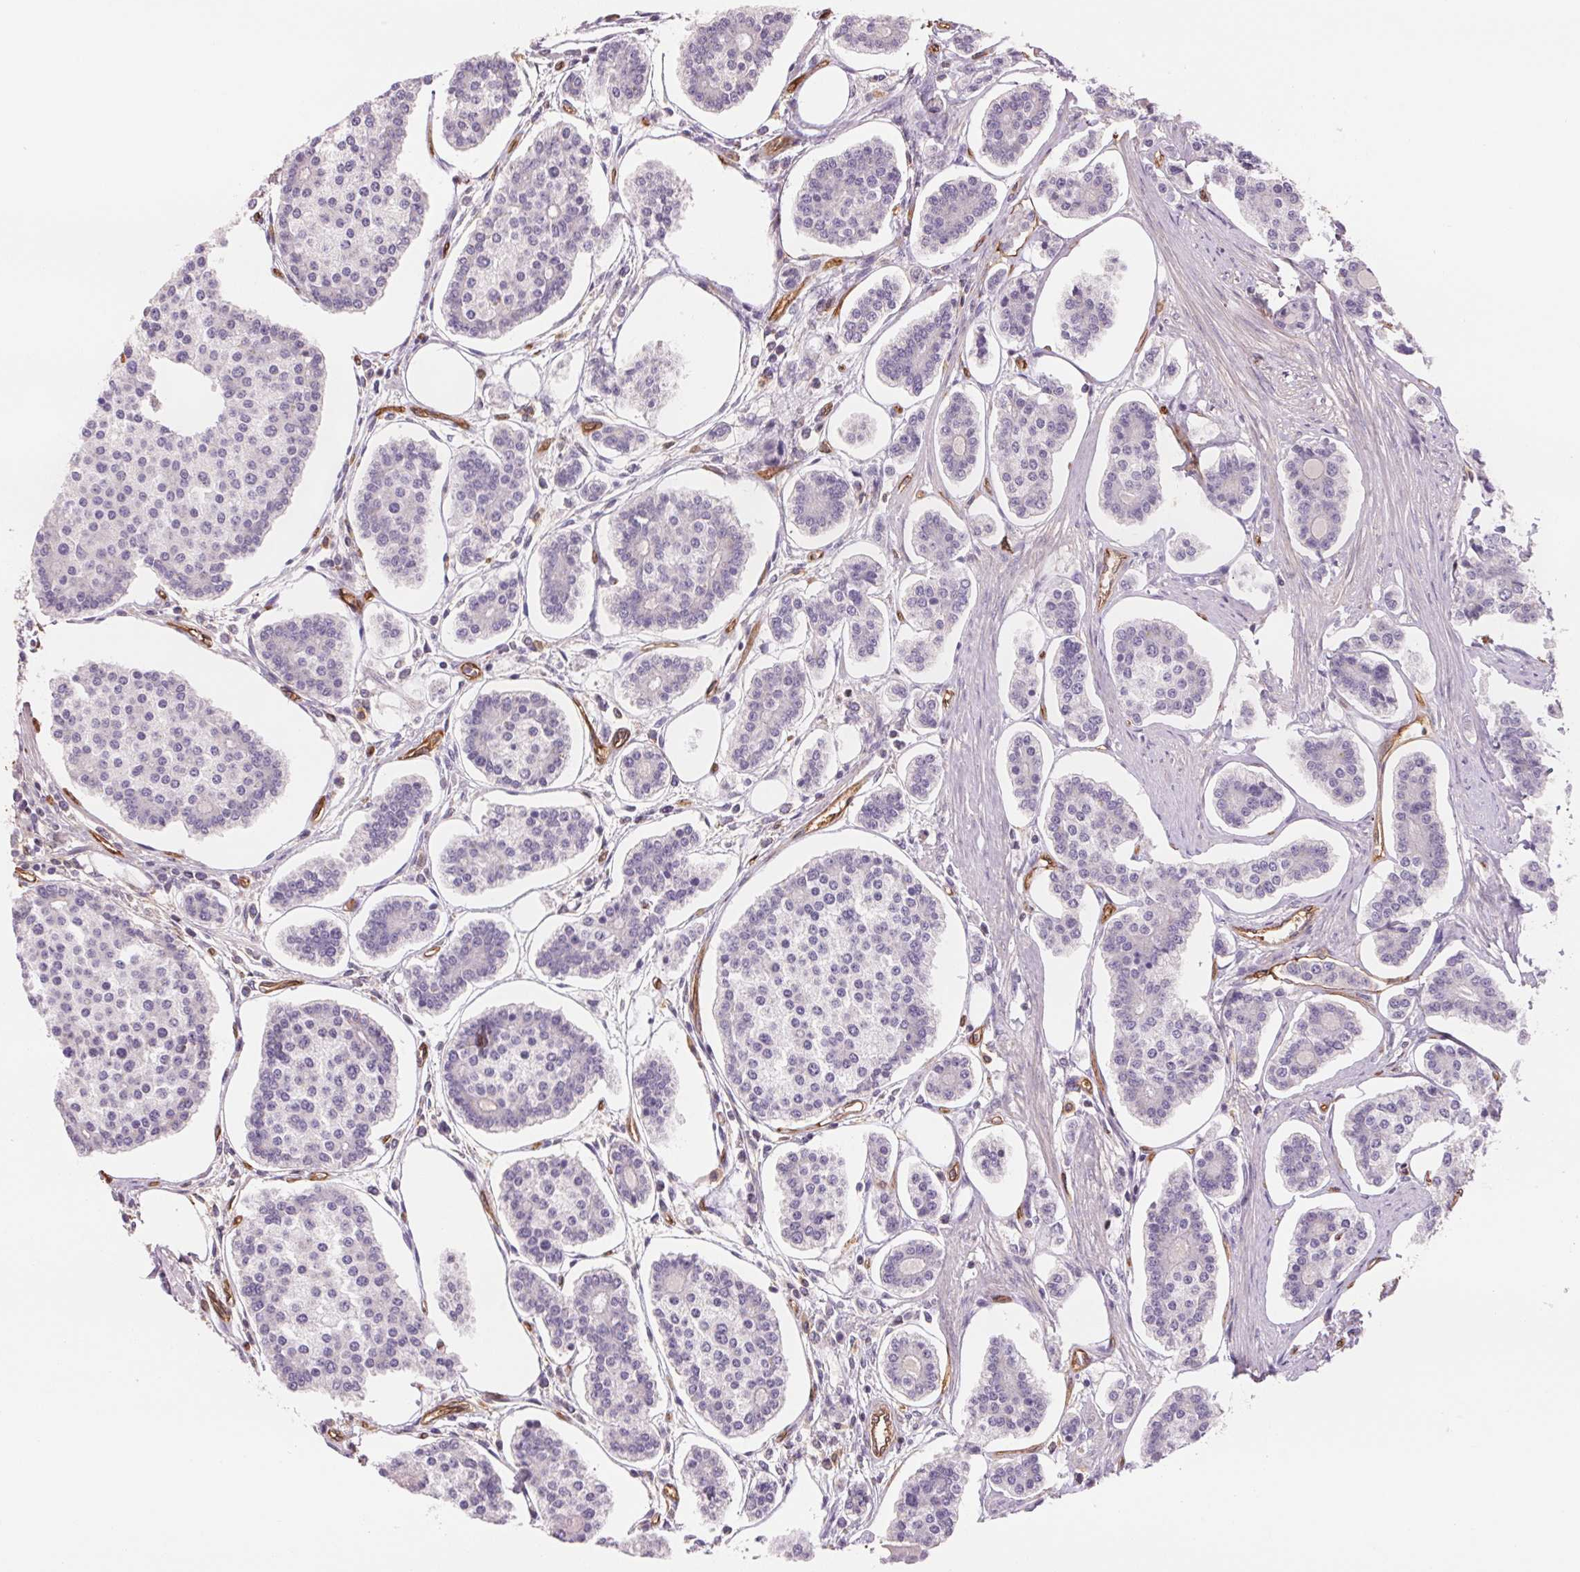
{"staining": {"intensity": "negative", "quantity": "none", "location": "none"}, "tissue": "carcinoid", "cell_type": "Tumor cells", "image_type": "cancer", "snomed": [{"axis": "morphology", "description": "Carcinoid, malignant, NOS"}, {"axis": "topography", "description": "Small intestine"}], "caption": "Carcinoid (malignant) was stained to show a protein in brown. There is no significant expression in tumor cells.", "gene": "ANKRD13B", "patient": {"sex": "female", "age": 65}}